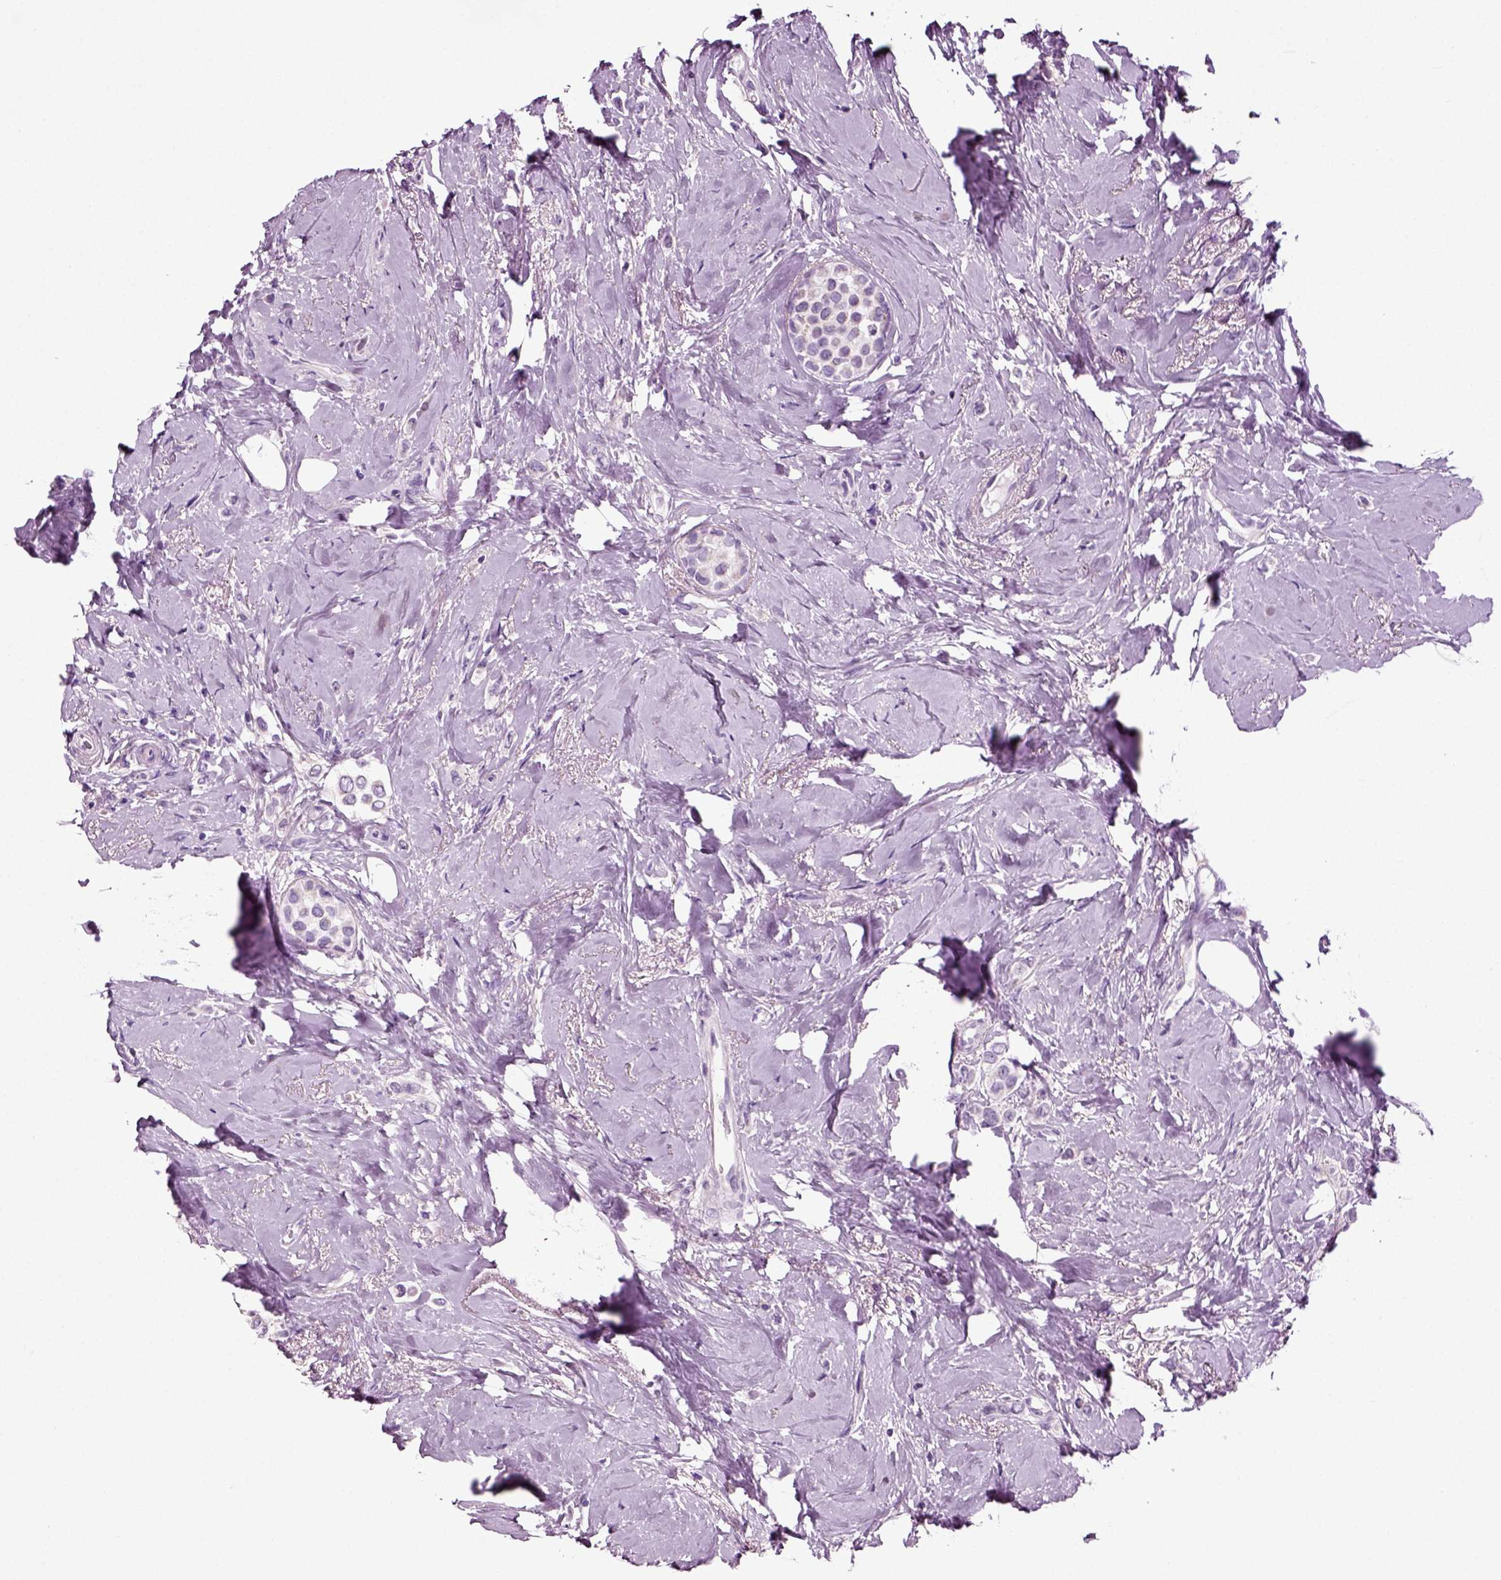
{"staining": {"intensity": "negative", "quantity": "none", "location": "none"}, "tissue": "breast cancer", "cell_type": "Tumor cells", "image_type": "cancer", "snomed": [{"axis": "morphology", "description": "Lobular carcinoma"}, {"axis": "topography", "description": "Breast"}], "caption": "Immunohistochemistry (IHC) photomicrograph of neoplastic tissue: breast lobular carcinoma stained with DAB displays no significant protein staining in tumor cells. (DAB (3,3'-diaminobenzidine) IHC with hematoxylin counter stain).", "gene": "DNAH10", "patient": {"sex": "female", "age": 66}}